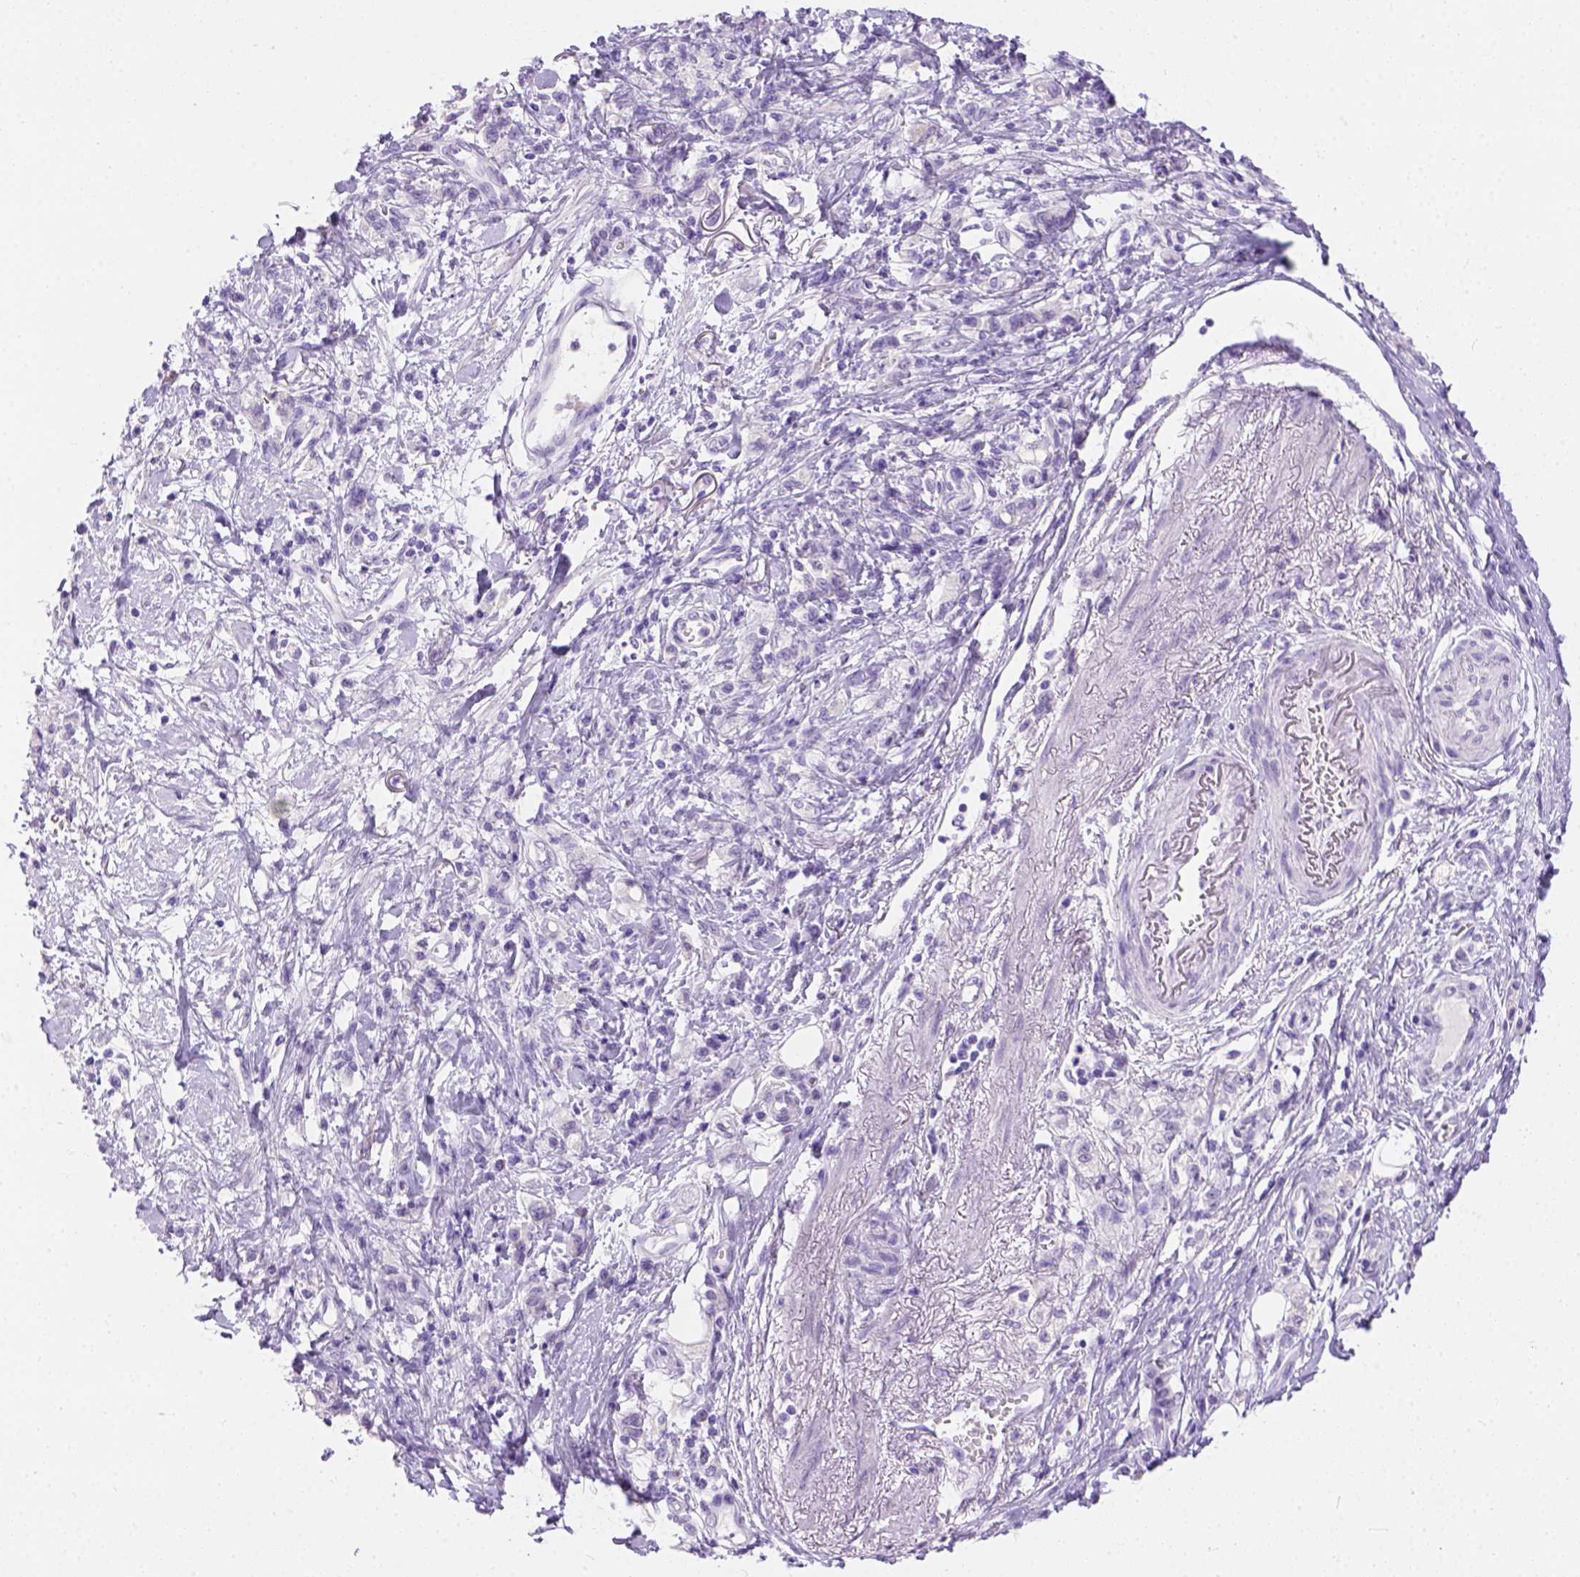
{"staining": {"intensity": "negative", "quantity": "none", "location": "none"}, "tissue": "stomach cancer", "cell_type": "Tumor cells", "image_type": "cancer", "snomed": [{"axis": "morphology", "description": "Adenocarcinoma, NOS"}, {"axis": "topography", "description": "Stomach"}], "caption": "Immunohistochemistry (IHC) image of human adenocarcinoma (stomach) stained for a protein (brown), which exhibits no staining in tumor cells. Nuclei are stained in blue.", "gene": "TMEM38A", "patient": {"sex": "male", "age": 77}}